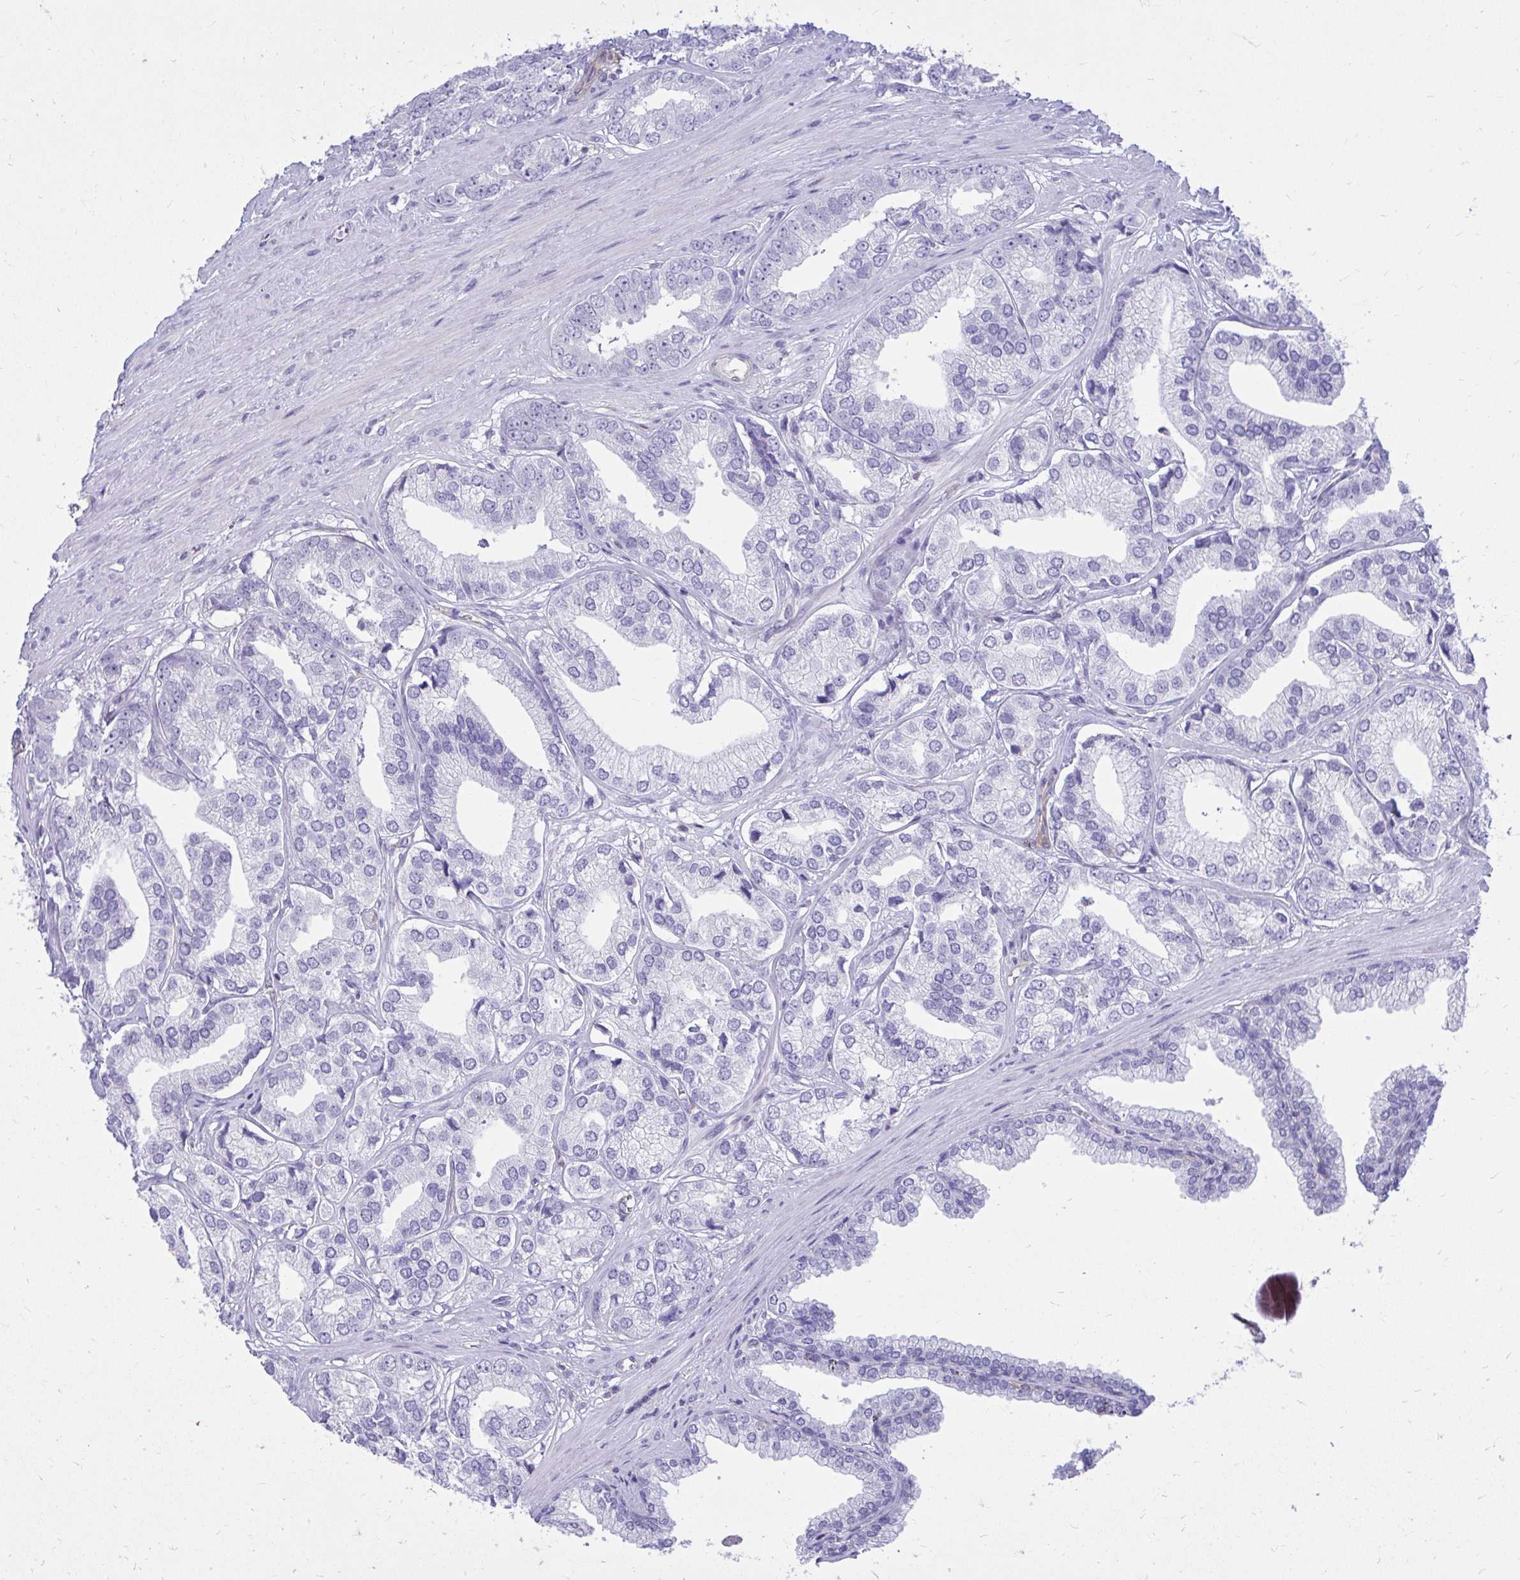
{"staining": {"intensity": "negative", "quantity": "none", "location": "none"}, "tissue": "prostate cancer", "cell_type": "Tumor cells", "image_type": "cancer", "snomed": [{"axis": "morphology", "description": "Adenocarcinoma, High grade"}, {"axis": "topography", "description": "Prostate"}], "caption": "The histopathology image demonstrates no significant staining in tumor cells of high-grade adenocarcinoma (prostate). Nuclei are stained in blue.", "gene": "GPRIN3", "patient": {"sex": "male", "age": 58}}